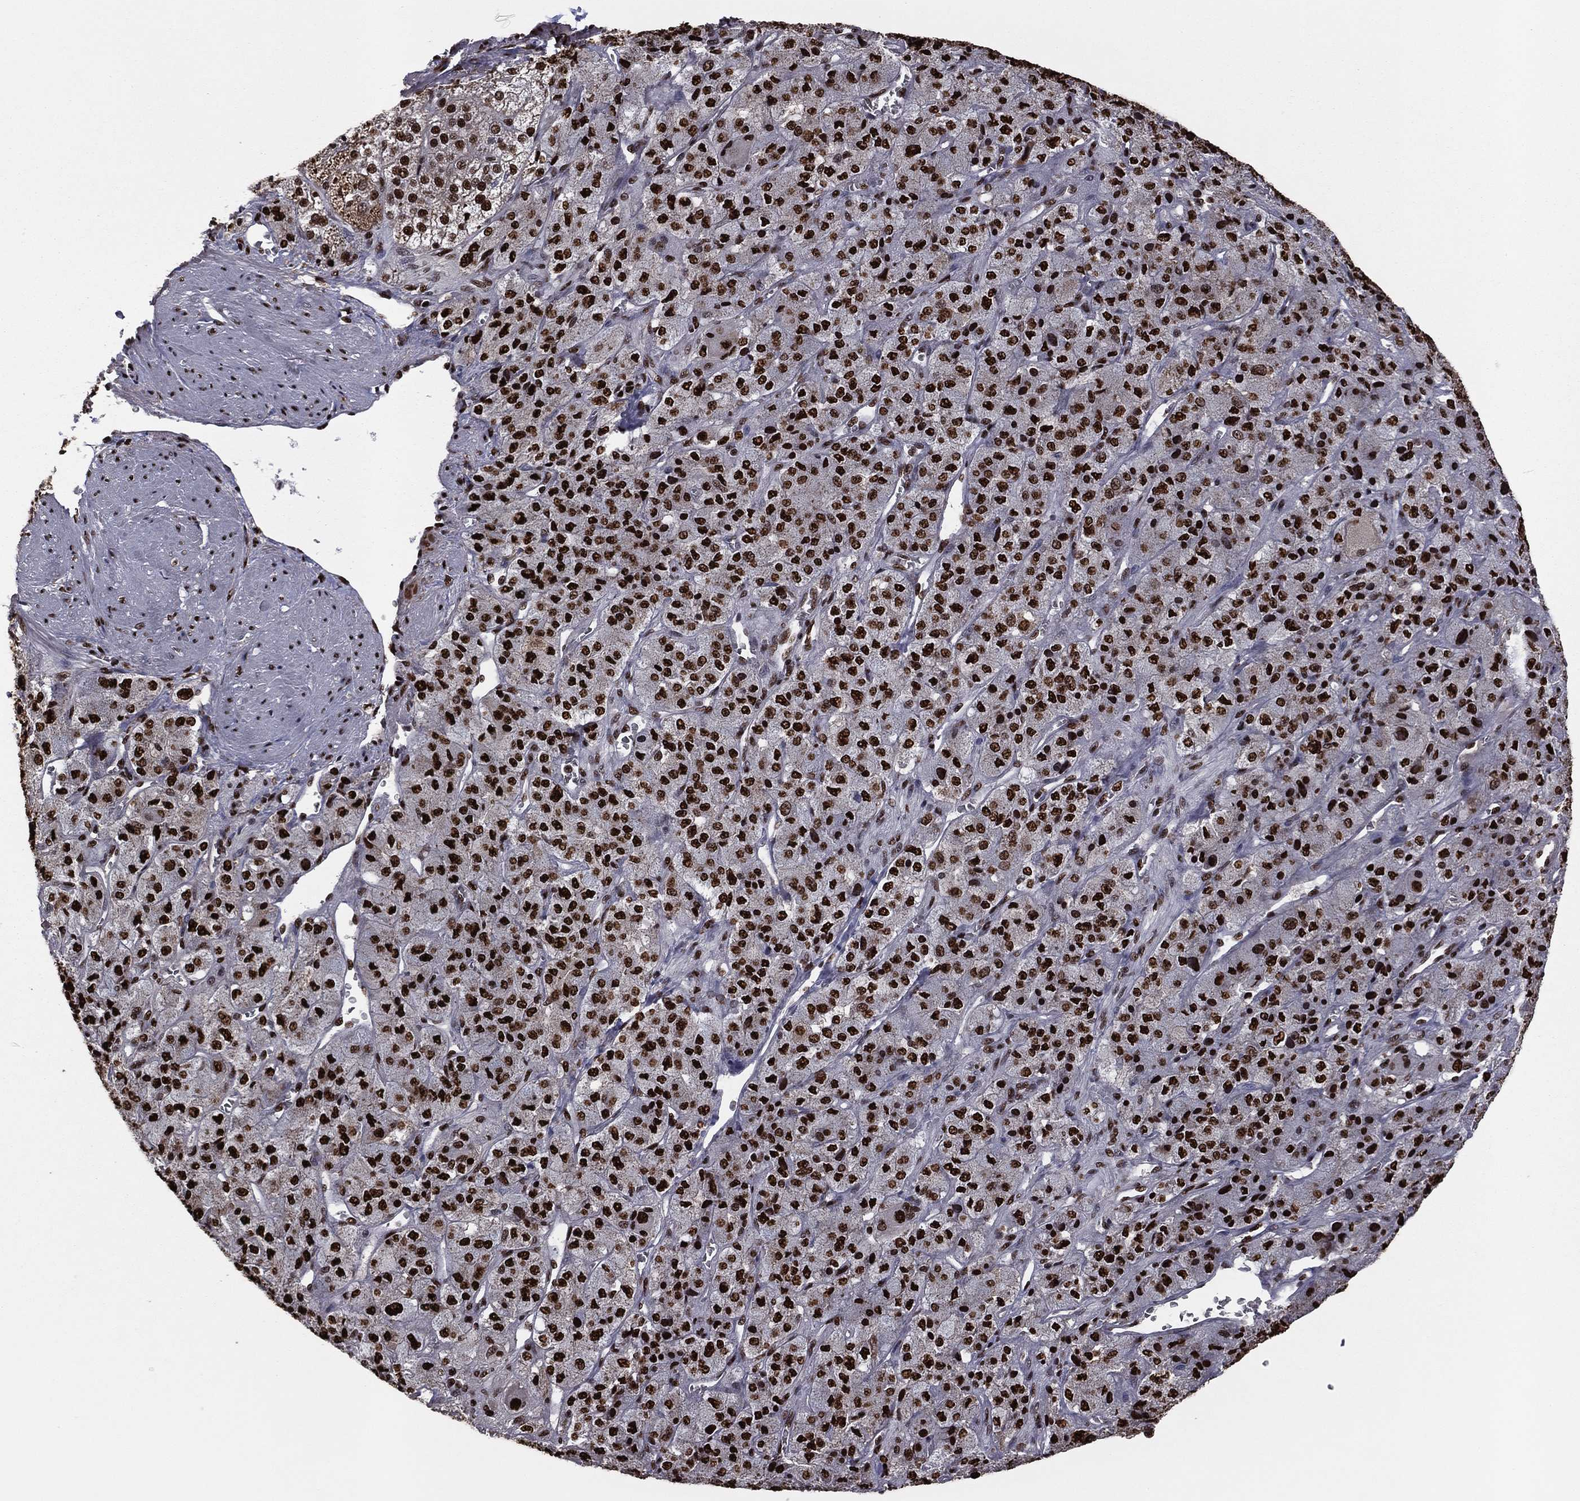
{"staining": {"intensity": "strong", "quantity": ">75%", "location": "nuclear"}, "tissue": "adrenal gland", "cell_type": "Glandular cells", "image_type": "normal", "snomed": [{"axis": "morphology", "description": "Normal tissue, NOS"}, {"axis": "topography", "description": "Adrenal gland"}], "caption": "Immunohistochemistry (IHC) image of unremarkable adrenal gland: adrenal gland stained using IHC reveals high levels of strong protein expression localized specifically in the nuclear of glandular cells, appearing as a nuclear brown color.", "gene": "TP53BP1", "patient": {"sex": "female", "age": 60}}